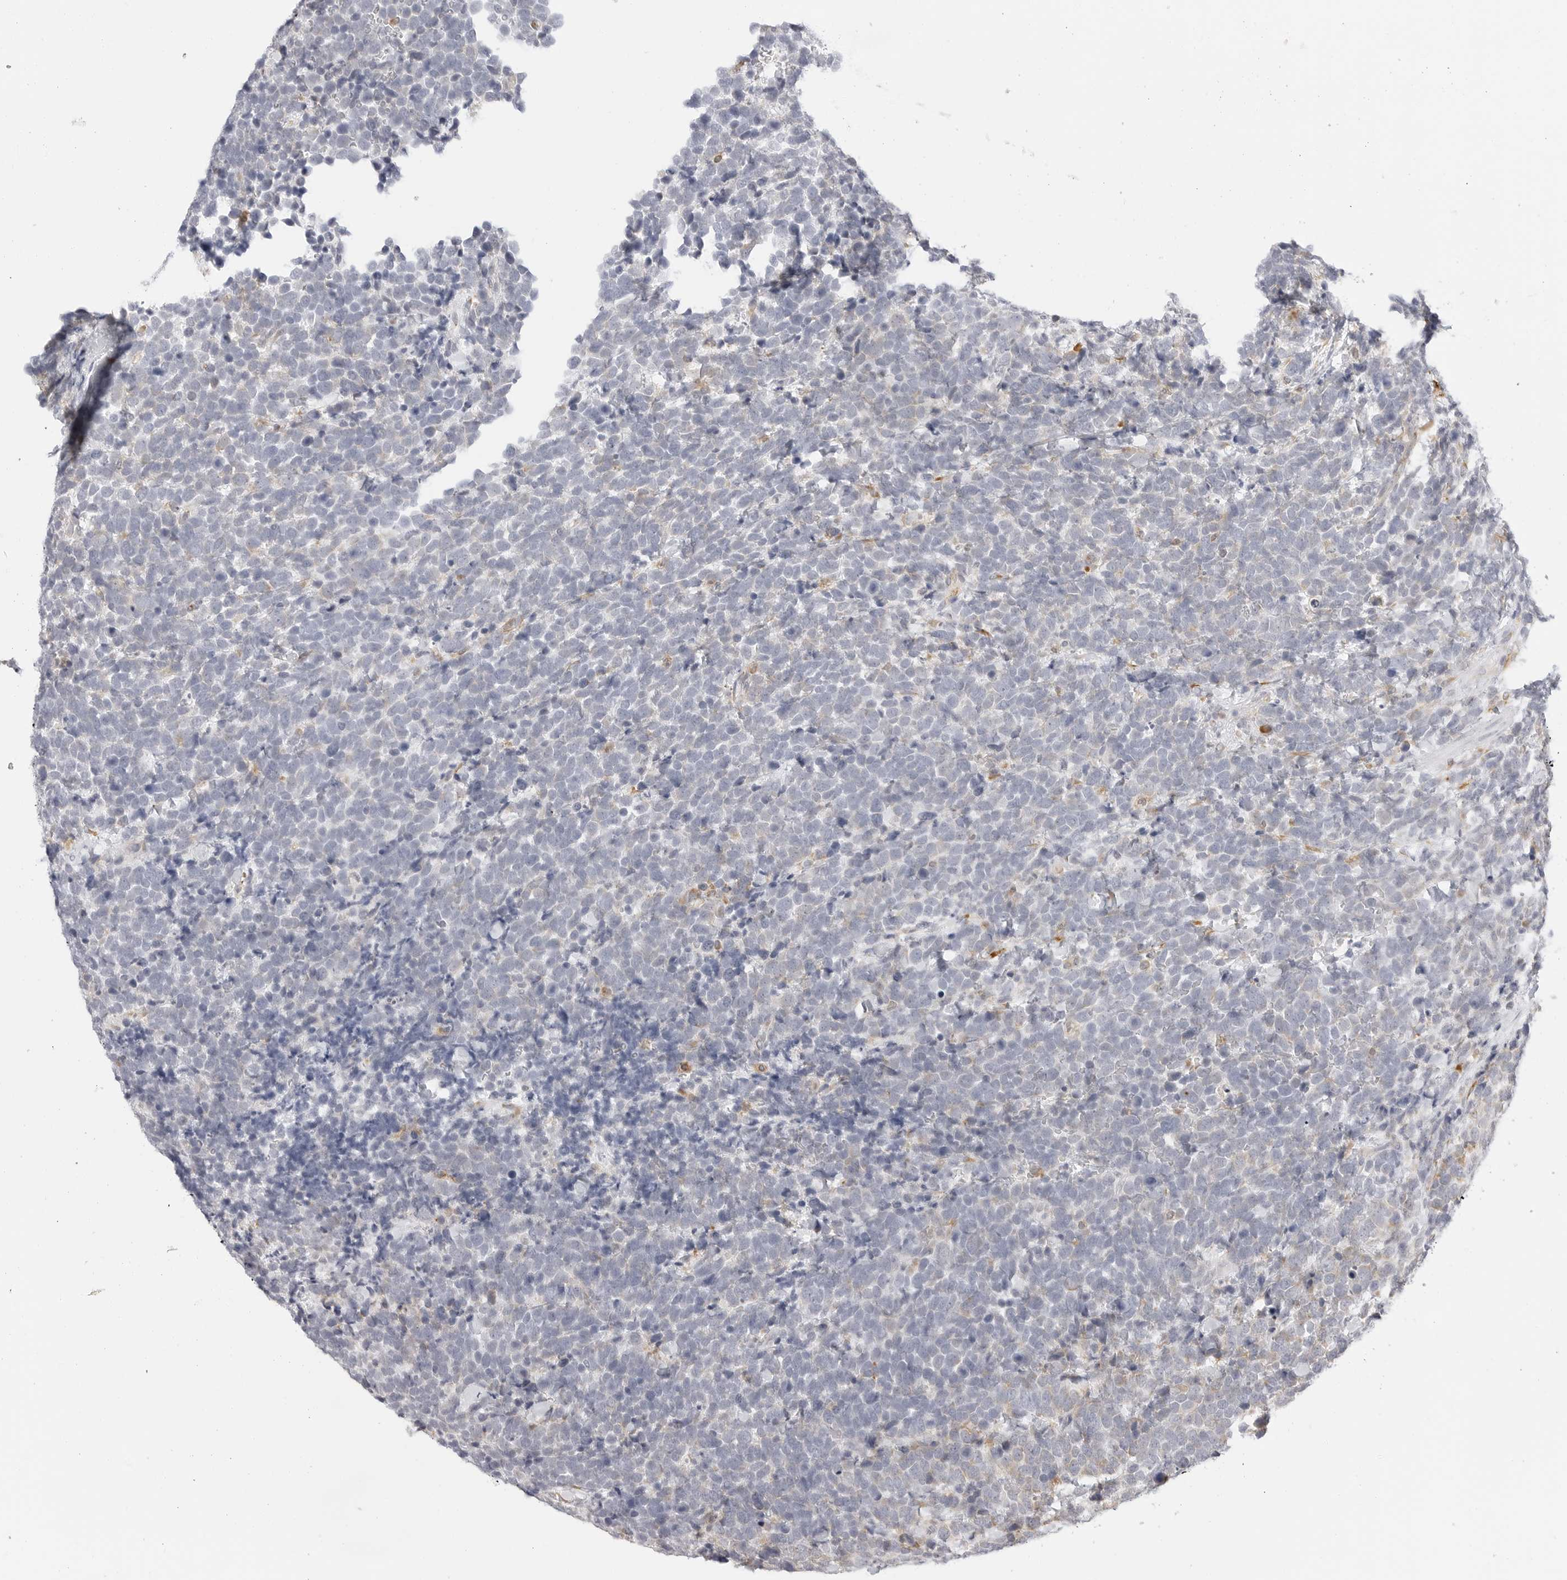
{"staining": {"intensity": "negative", "quantity": "none", "location": "none"}, "tissue": "urothelial cancer", "cell_type": "Tumor cells", "image_type": "cancer", "snomed": [{"axis": "morphology", "description": "Urothelial carcinoma, High grade"}, {"axis": "topography", "description": "Urinary bladder"}], "caption": "High magnification brightfield microscopy of high-grade urothelial carcinoma stained with DAB (3,3'-diaminobenzidine) (brown) and counterstained with hematoxylin (blue): tumor cells show no significant expression. (DAB (3,3'-diaminobenzidine) immunohistochemistry visualized using brightfield microscopy, high magnification).", "gene": "THEM4", "patient": {"sex": "female", "age": 82}}